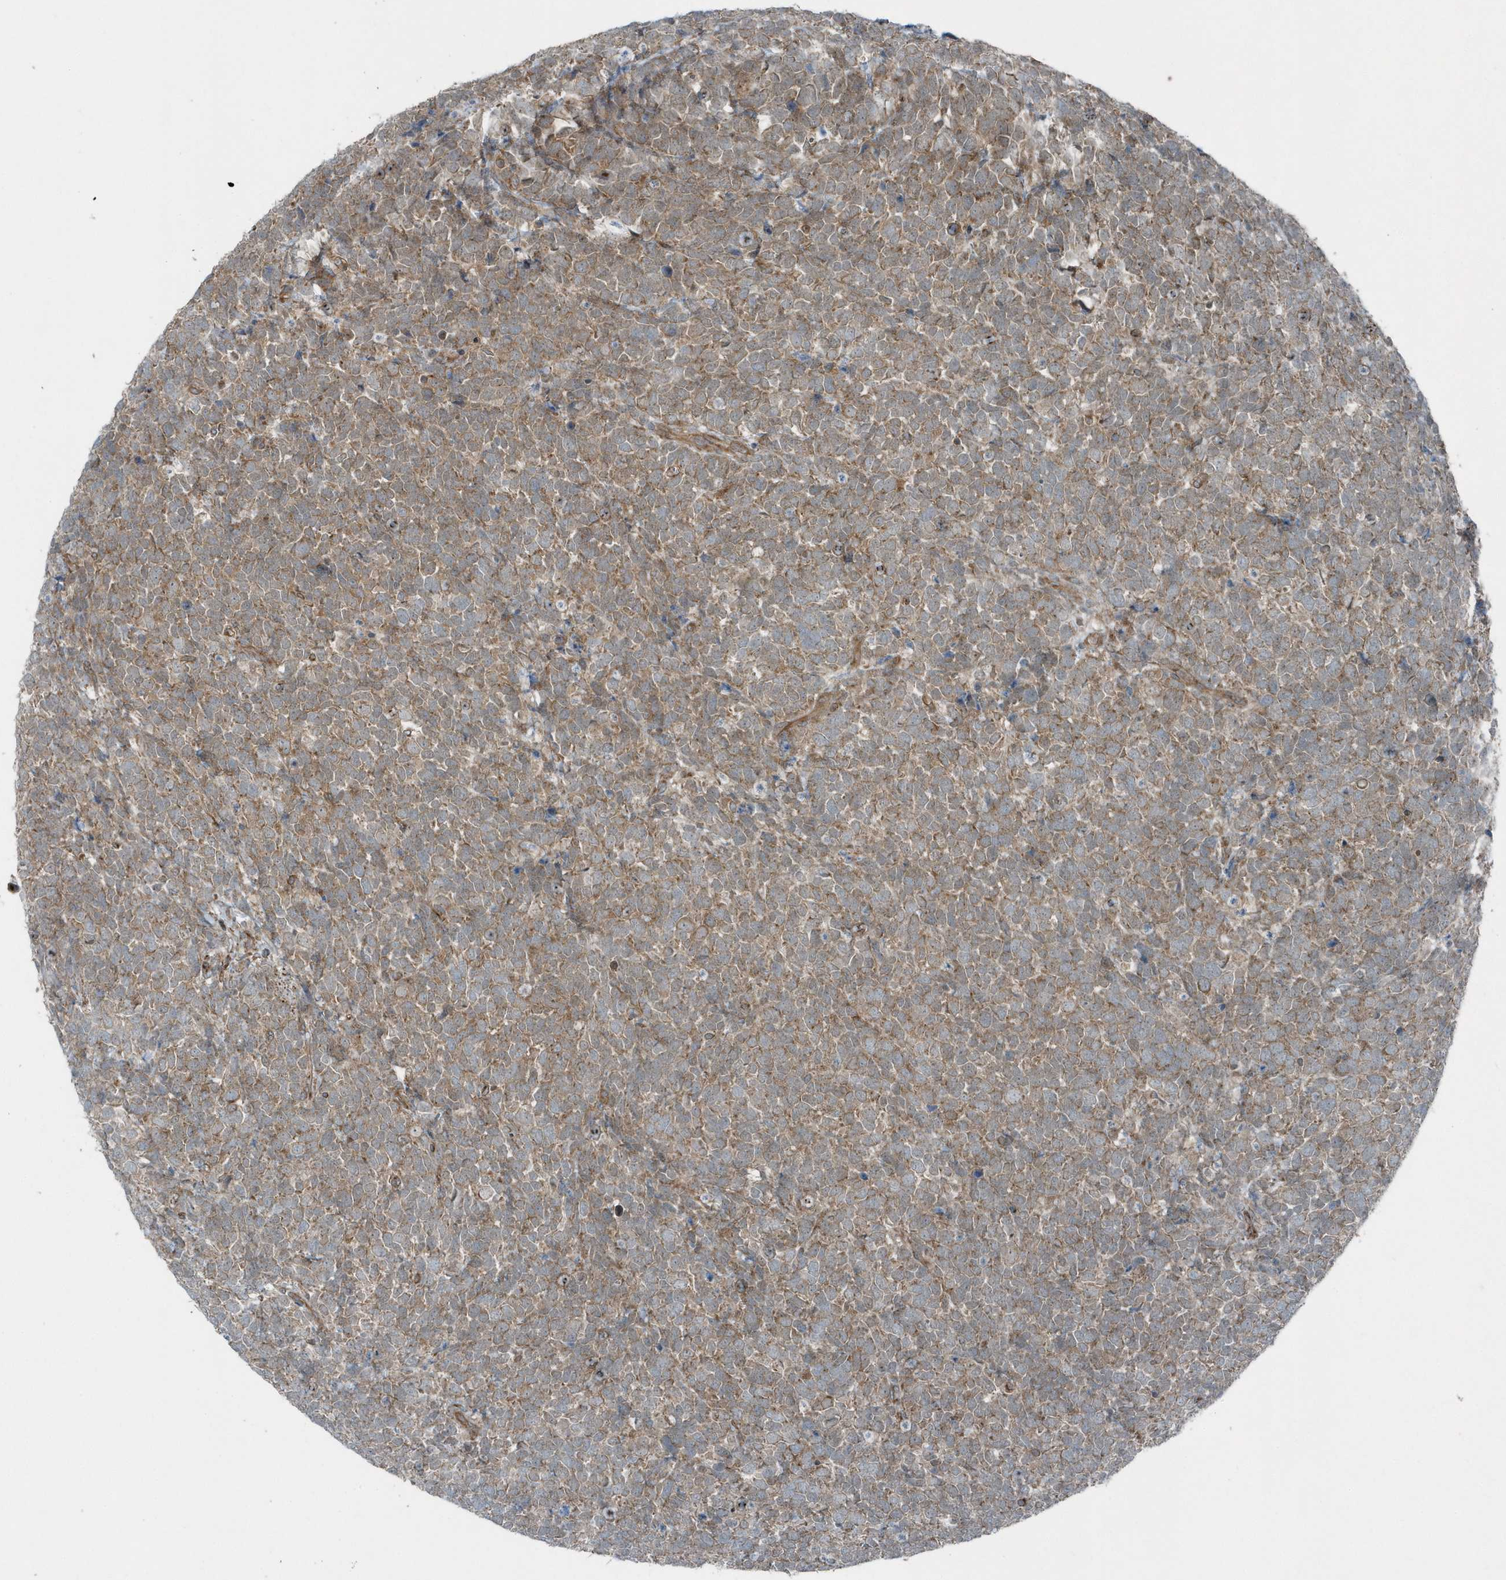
{"staining": {"intensity": "weak", "quantity": ">75%", "location": "cytoplasmic/membranous"}, "tissue": "urothelial cancer", "cell_type": "Tumor cells", "image_type": "cancer", "snomed": [{"axis": "morphology", "description": "Urothelial carcinoma, High grade"}, {"axis": "topography", "description": "Urinary bladder"}], "caption": "Immunohistochemical staining of urothelial cancer displays low levels of weak cytoplasmic/membranous protein positivity in approximately >75% of tumor cells.", "gene": "GCC2", "patient": {"sex": "female", "age": 82}}